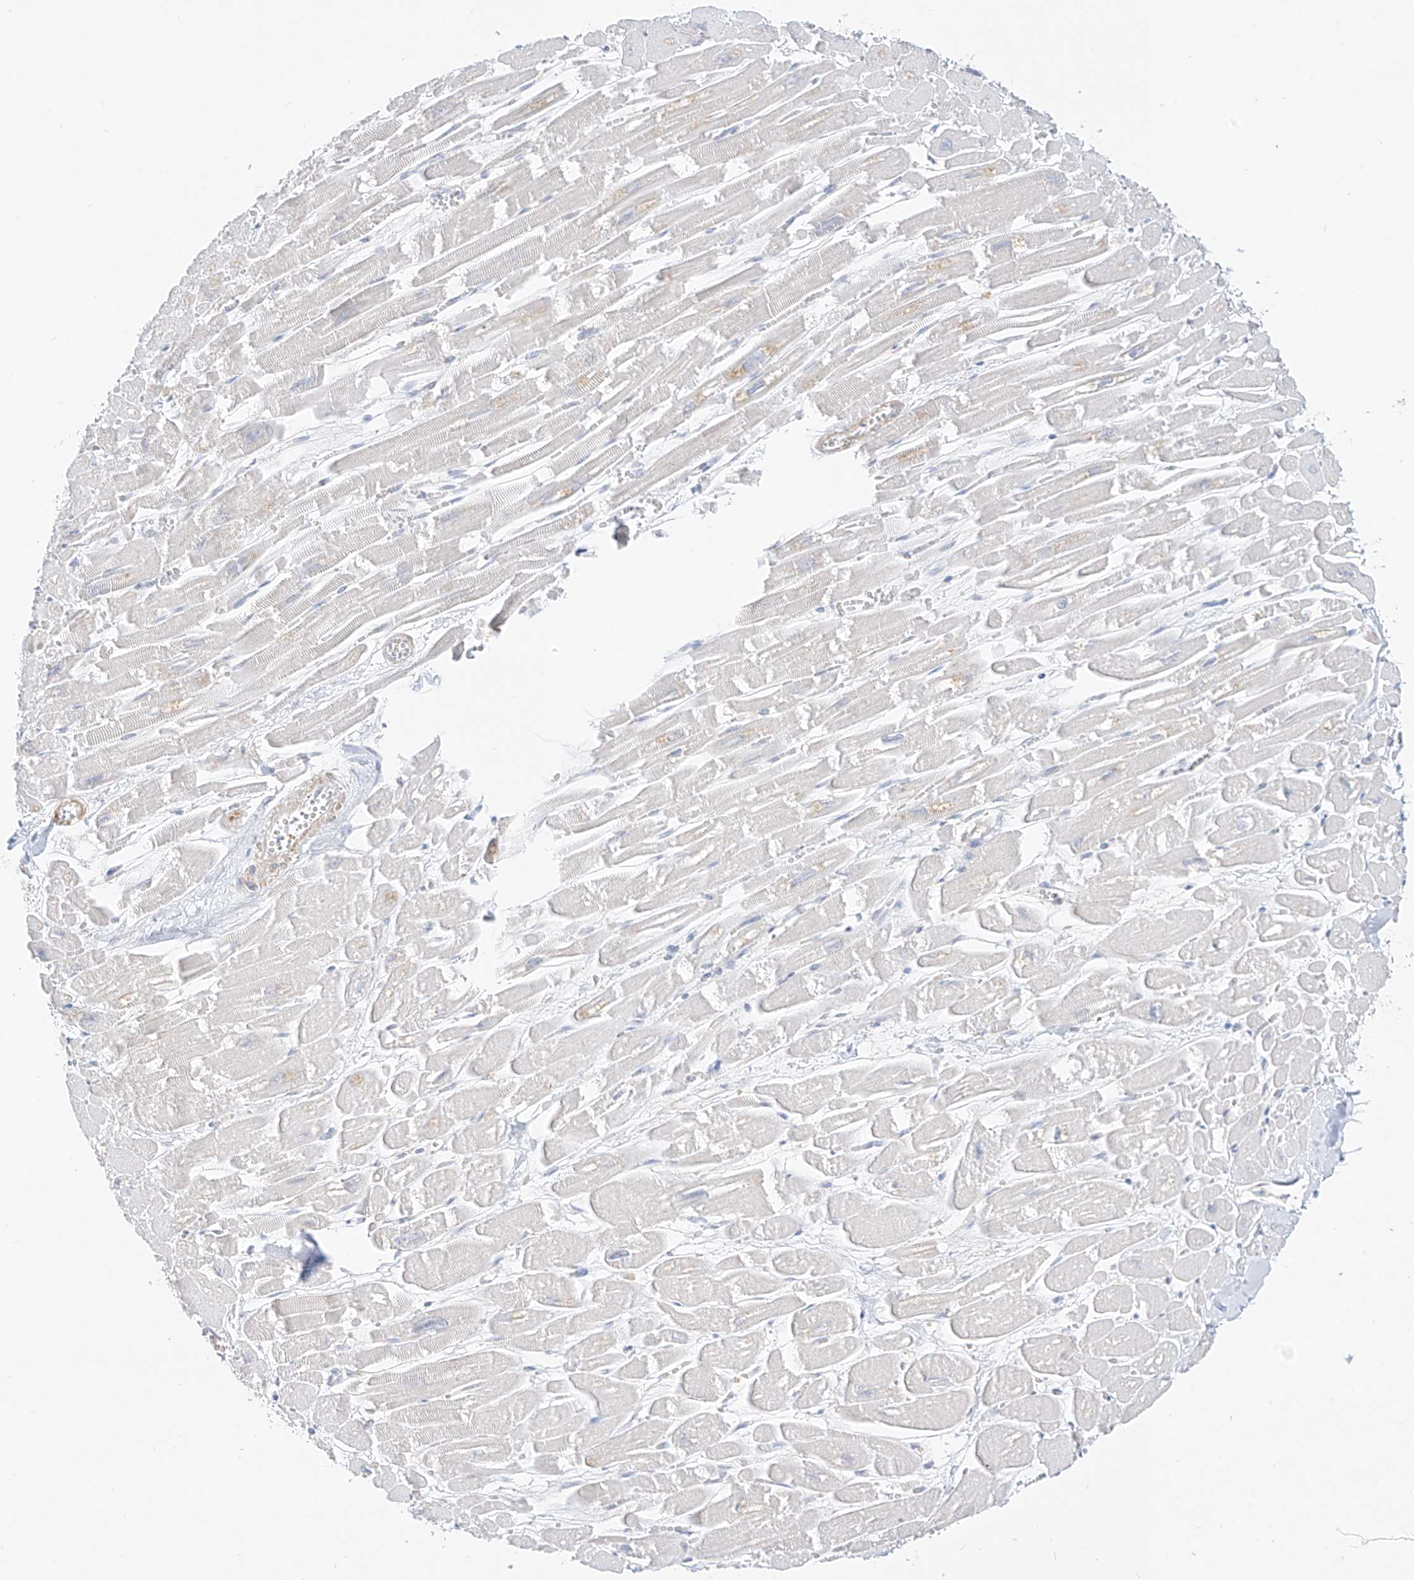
{"staining": {"intensity": "negative", "quantity": "none", "location": "none"}, "tissue": "heart muscle", "cell_type": "Cardiomyocytes", "image_type": "normal", "snomed": [{"axis": "morphology", "description": "Normal tissue, NOS"}, {"axis": "topography", "description": "Heart"}], "caption": "This is a photomicrograph of immunohistochemistry staining of normal heart muscle, which shows no expression in cardiomyocytes.", "gene": "SYTL3", "patient": {"sex": "male", "age": 54}}